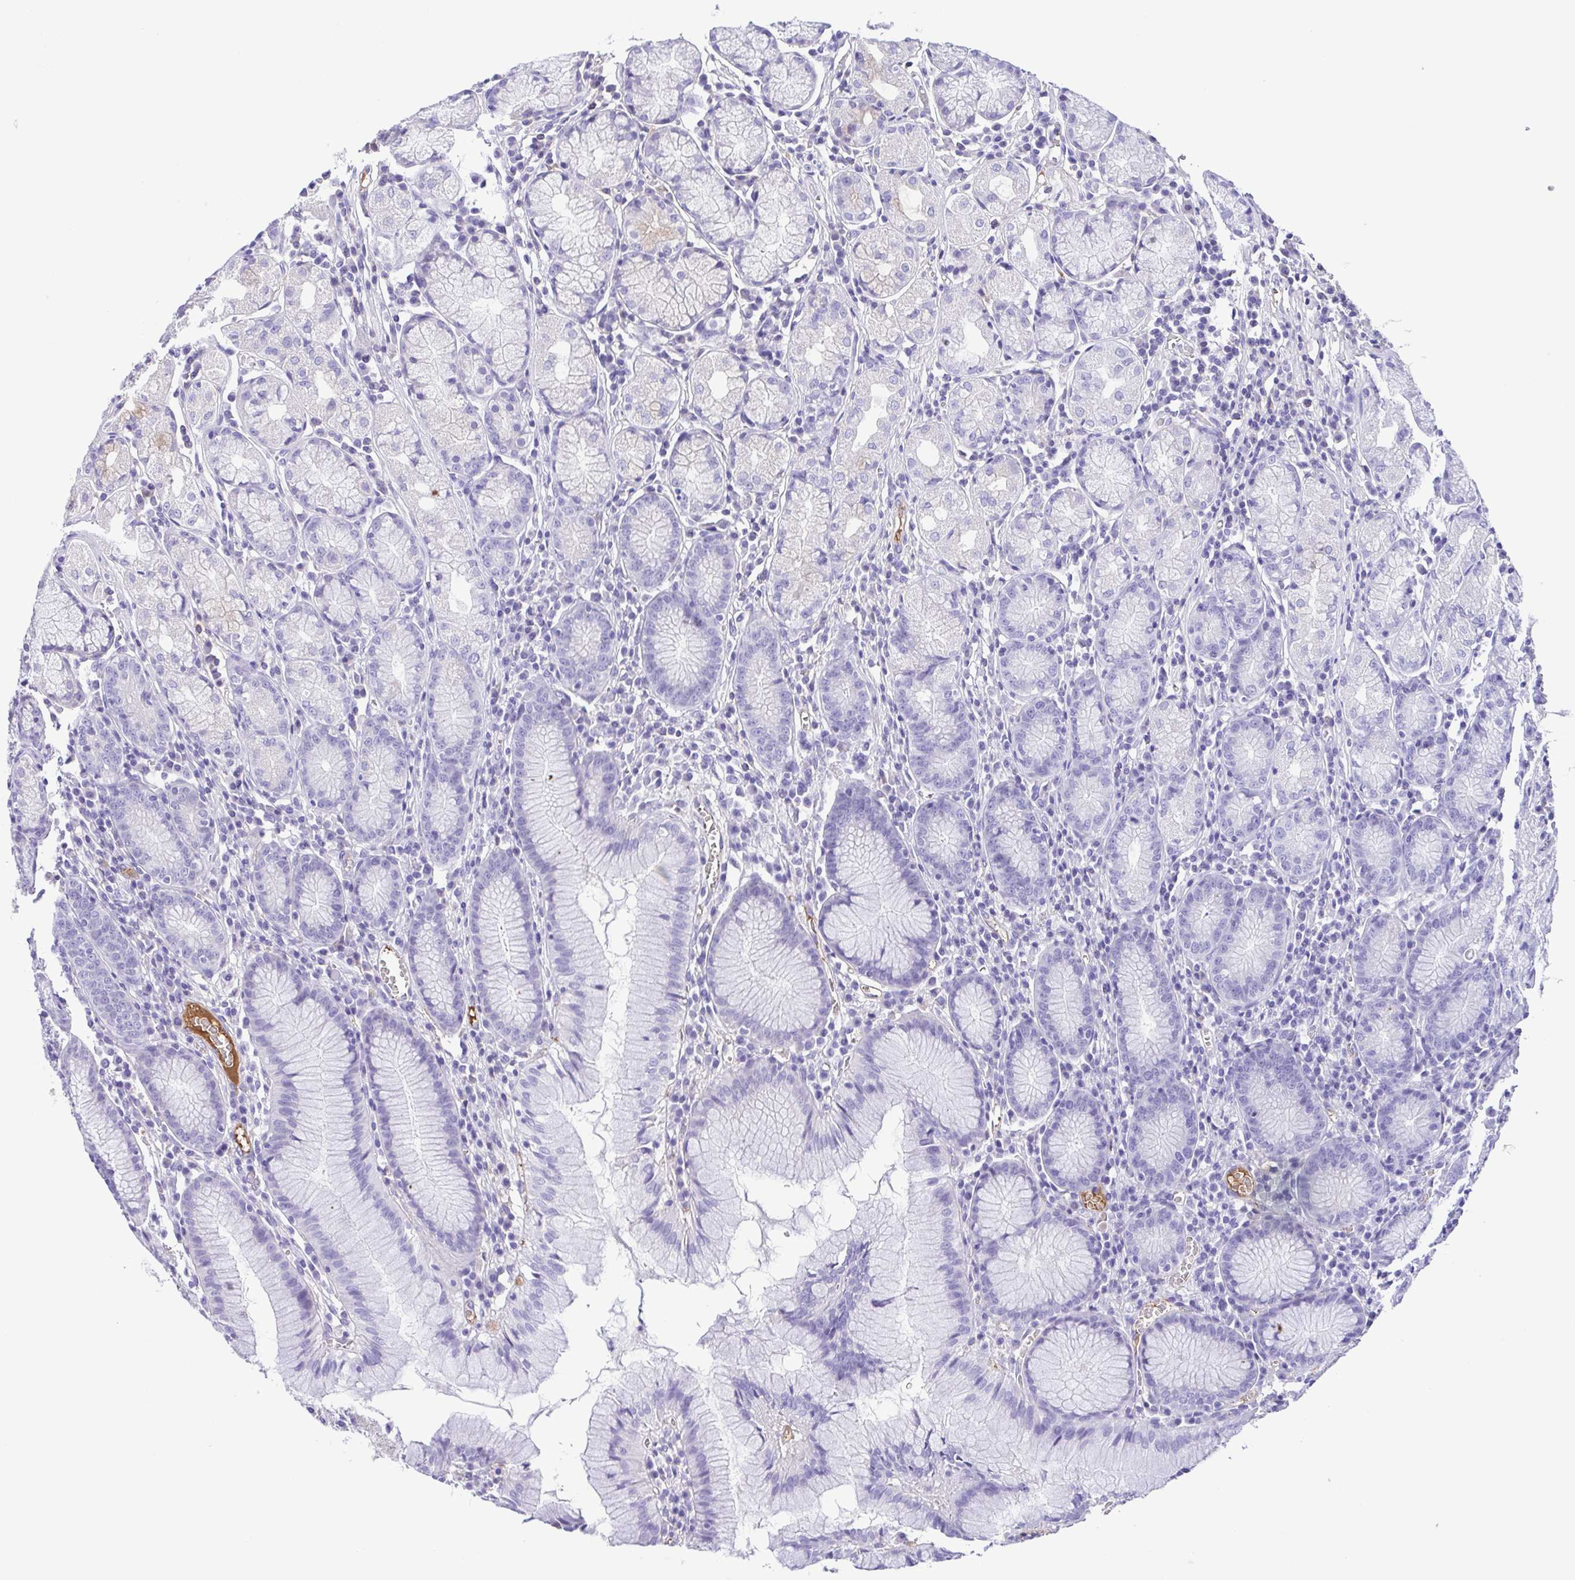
{"staining": {"intensity": "negative", "quantity": "none", "location": "none"}, "tissue": "stomach", "cell_type": "Glandular cells", "image_type": "normal", "snomed": [{"axis": "morphology", "description": "Normal tissue, NOS"}, {"axis": "topography", "description": "Stomach"}], "caption": "Micrograph shows no protein staining in glandular cells of normal stomach. The staining is performed using DAB (3,3'-diaminobenzidine) brown chromogen with nuclei counter-stained in using hematoxylin.", "gene": "IGFL1", "patient": {"sex": "male", "age": 55}}